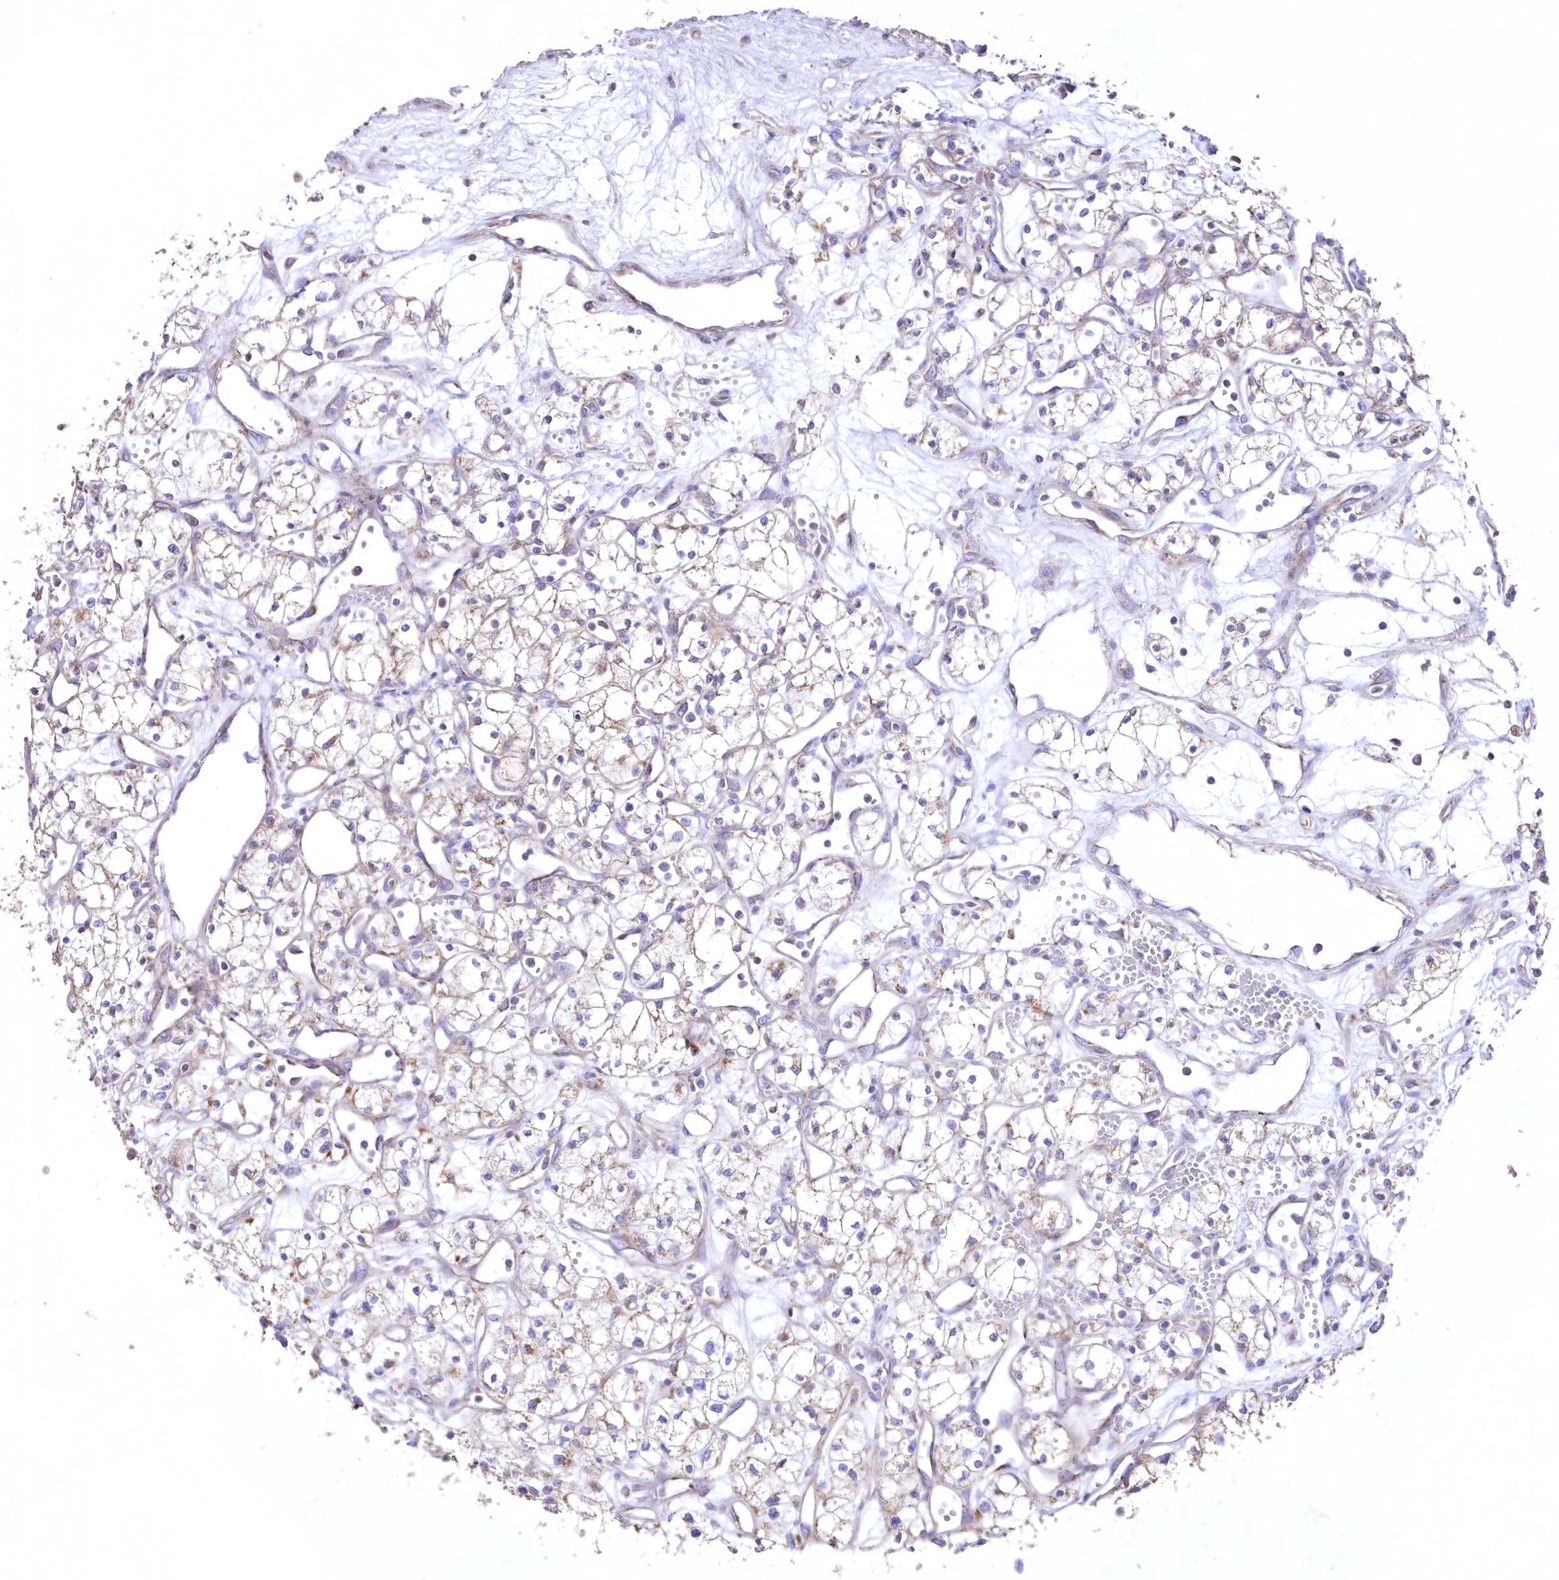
{"staining": {"intensity": "weak", "quantity": "25%-75%", "location": "cytoplasmic/membranous"}, "tissue": "renal cancer", "cell_type": "Tumor cells", "image_type": "cancer", "snomed": [{"axis": "morphology", "description": "Adenocarcinoma, NOS"}, {"axis": "topography", "description": "Kidney"}], "caption": "IHC micrograph of neoplastic tissue: human renal adenocarcinoma stained using immunohistochemistry demonstrates low levels of weak protein expression localized specifically in the cytoplasmic/membranous of tumor cells, appearing as a cytoplasmic/membranous brown color.", "gene": "HADHB", "patient": {"sex": "male", "age": 59}}